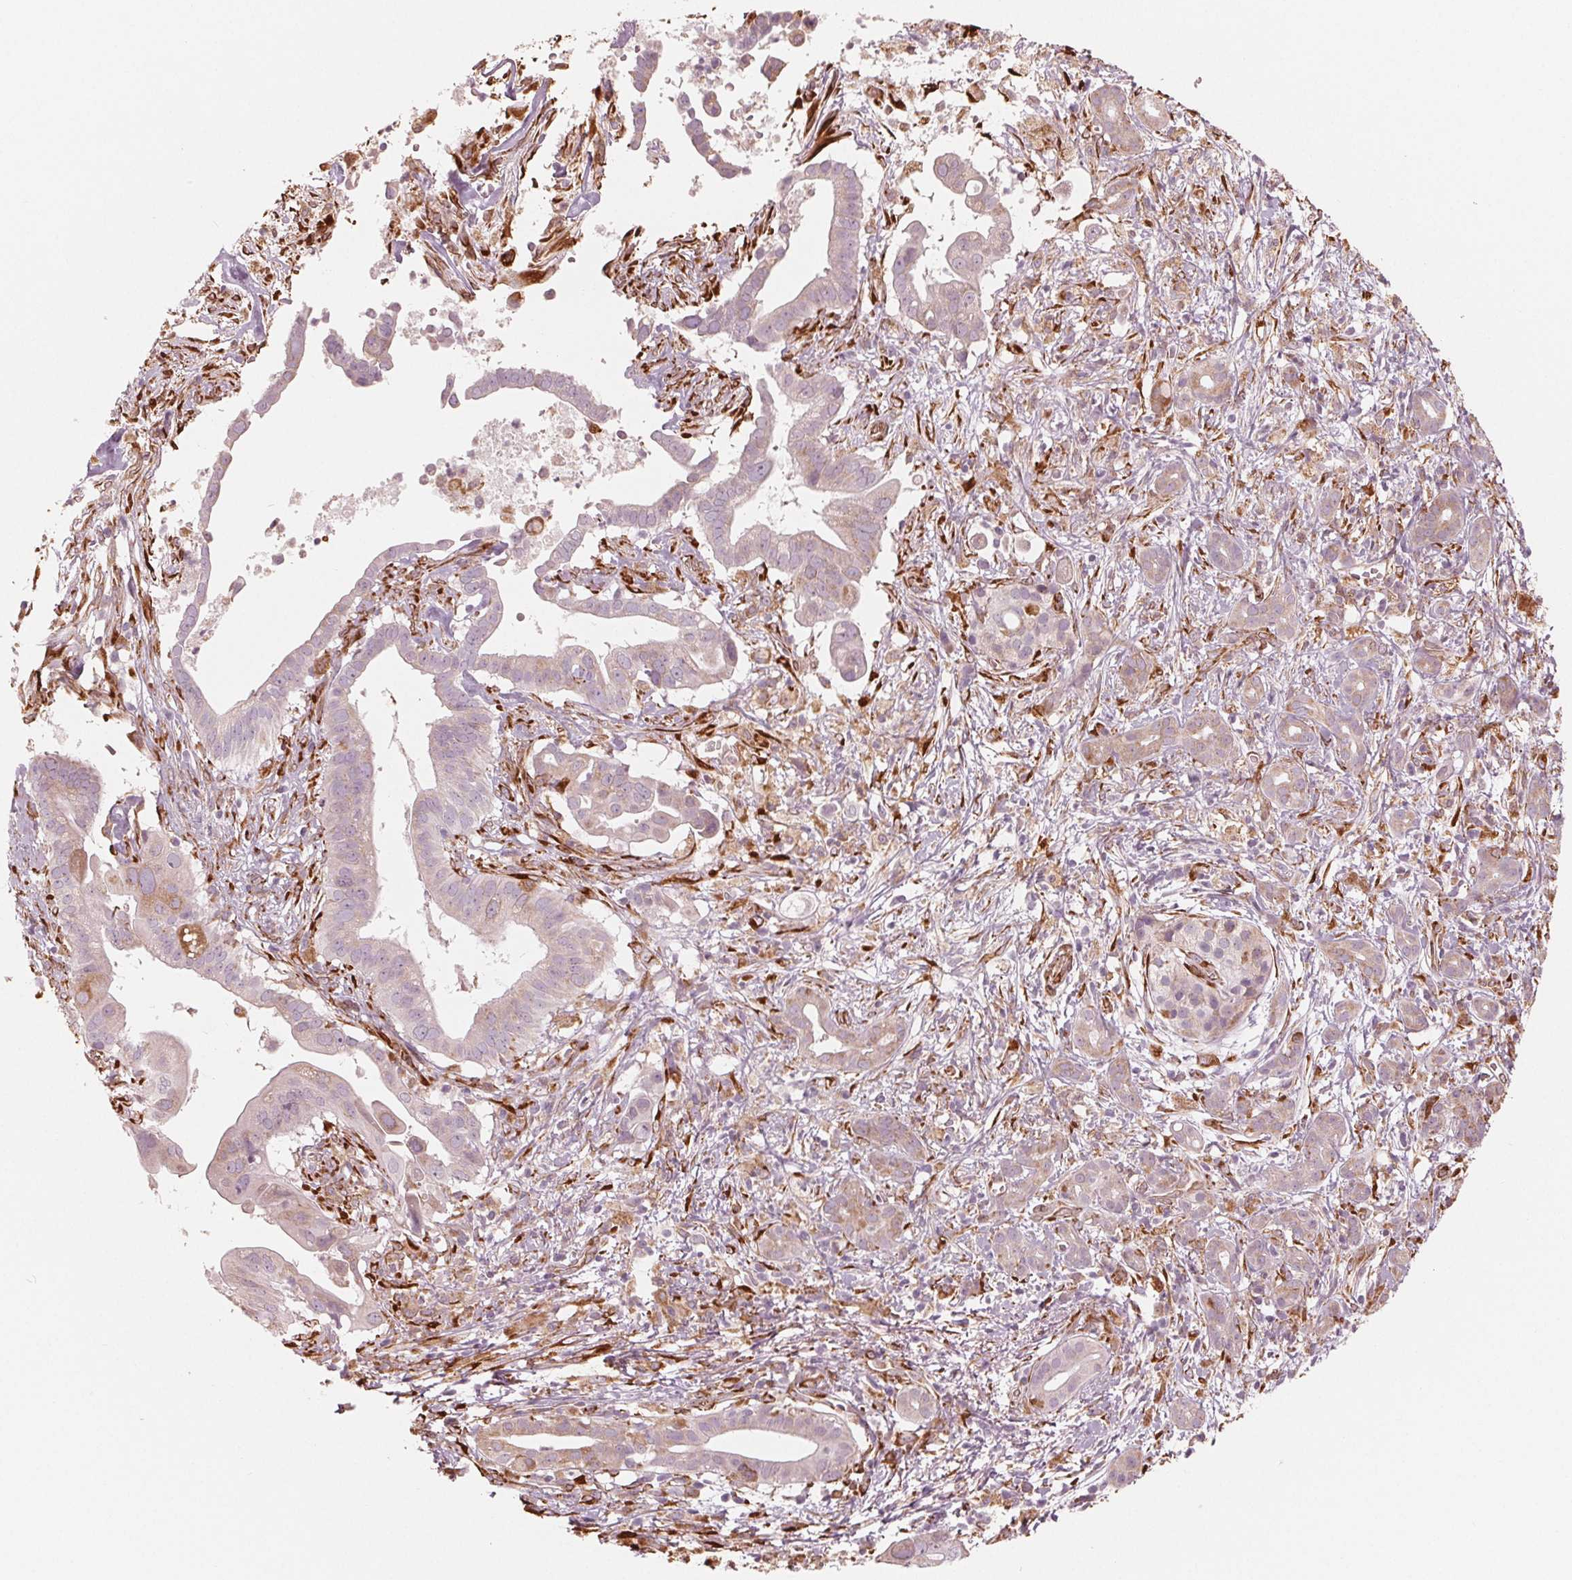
{"staining": {"intensity": "negative", "quantity": "none", "location": "none"}, "tissue": "pancreatic cancer", "cell_type": "Tumor cells", "image_type": "cancer", "snomed": [{"axis": "morphology", "description": "Adenocarcinoma, NOS"}, {"axis": "topography", "description": "Pancreas"}], "caption": "The image exhibits no significant positivity in tumor cells of pancreatic cancer (adenocarcinoma). (Brightfield microscopy of DAB (3,3'-diaminobenzidine) immunohistochemistry at high magnification).", "gene": "IKBIP", "patient": {"sex": "male", "age": 61}}